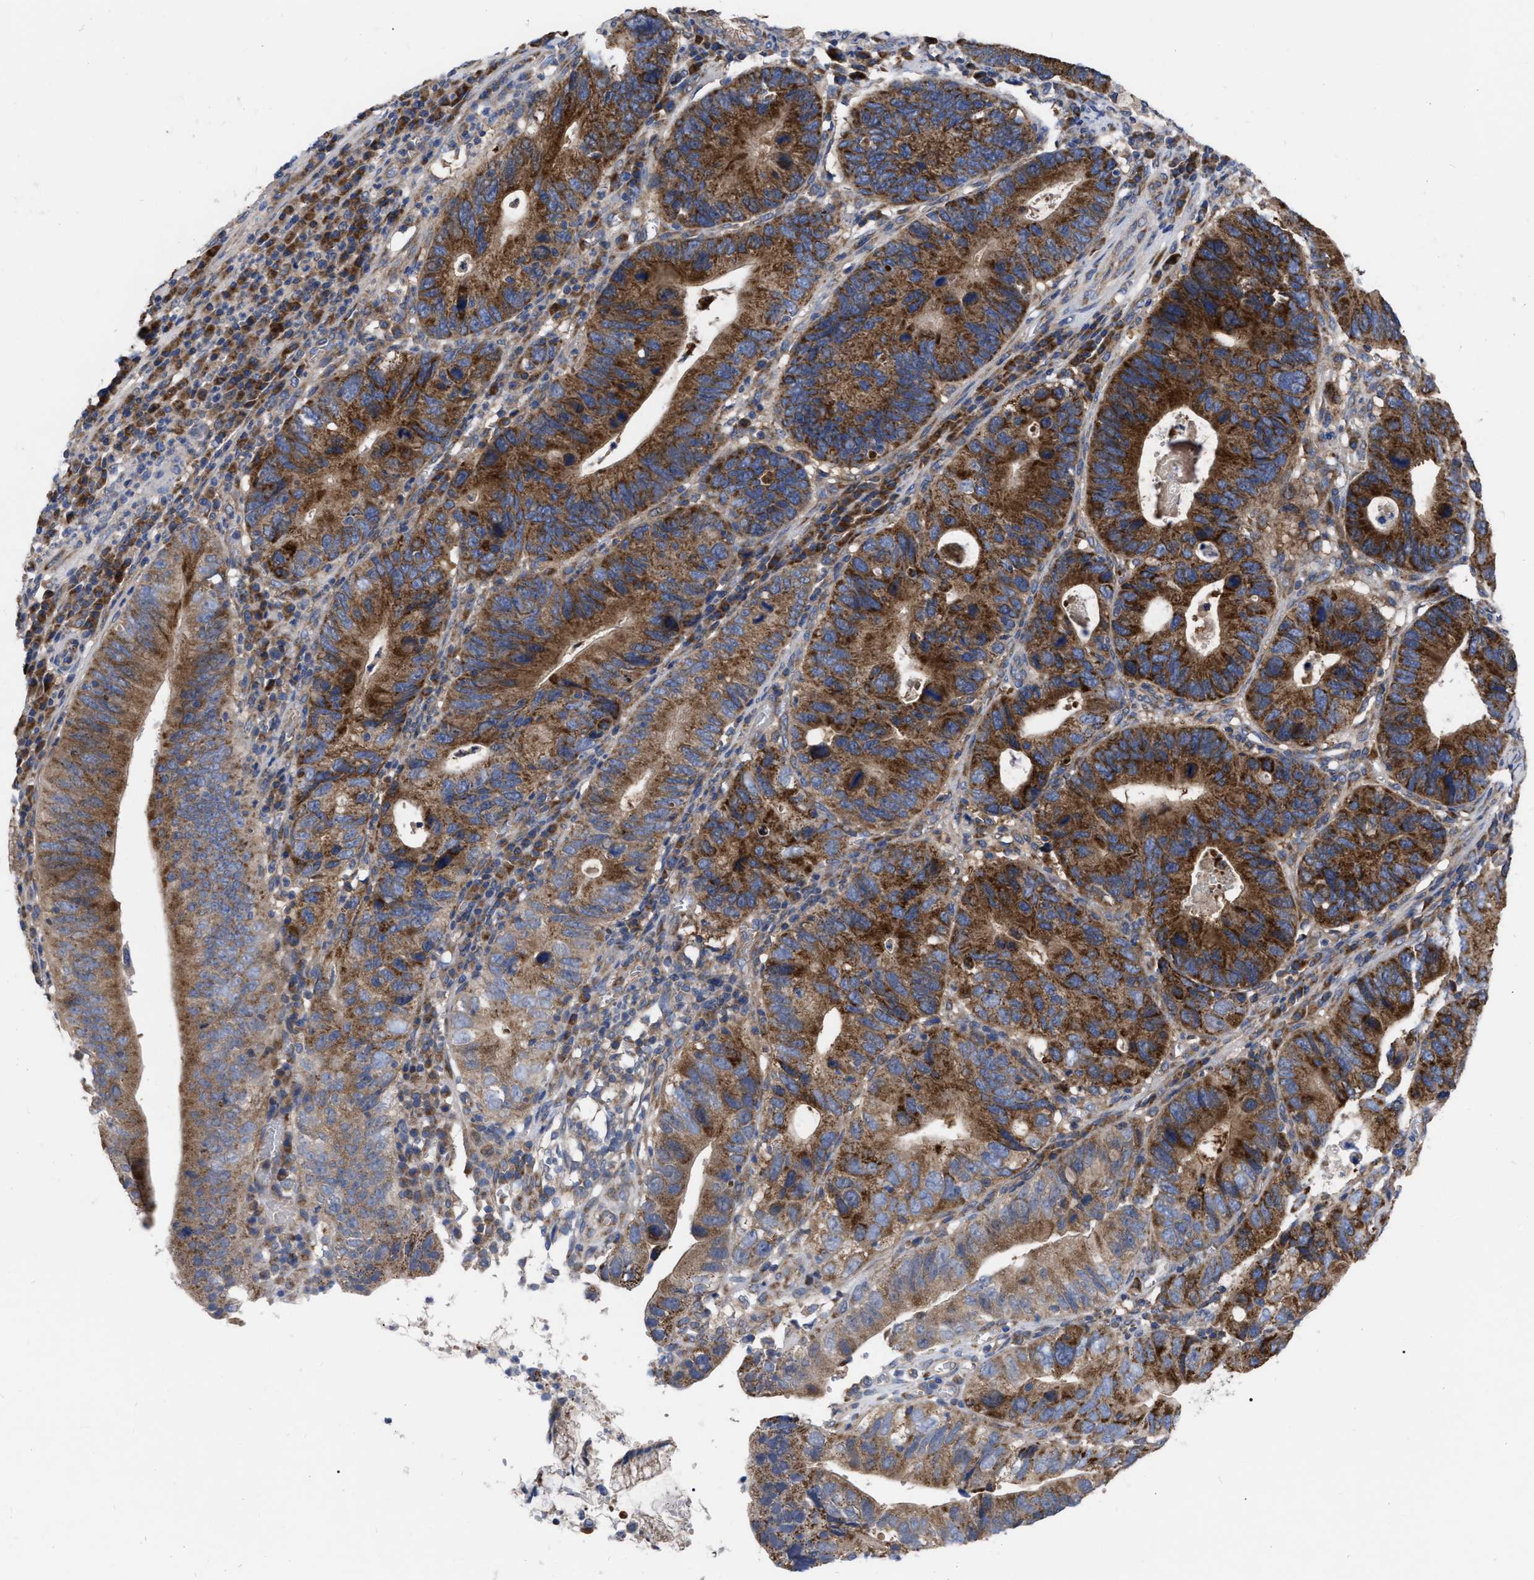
{"staining": {"intensity": "strong", "quantity": ">75%", "location": "cytoplasmic/membranous"}, "tissue": "stomach cancer", "cell_type": "Tumor cells", "image_type": "cancer", "snomed": [{"axis": "morphology", "description": "Adenocarcinoma, NOS"}, {"axis": "topography", "description": "Stomach"}], "caption": "A micrograph showing strong cytoplasmic/membranous staining in about >75% of tumor cells in adenocarcinoma (stomach), as visualized by brown immunohistochemical staining.", "gene": "CDKN2C", "patient": {"sex": "male", "age": 59}}